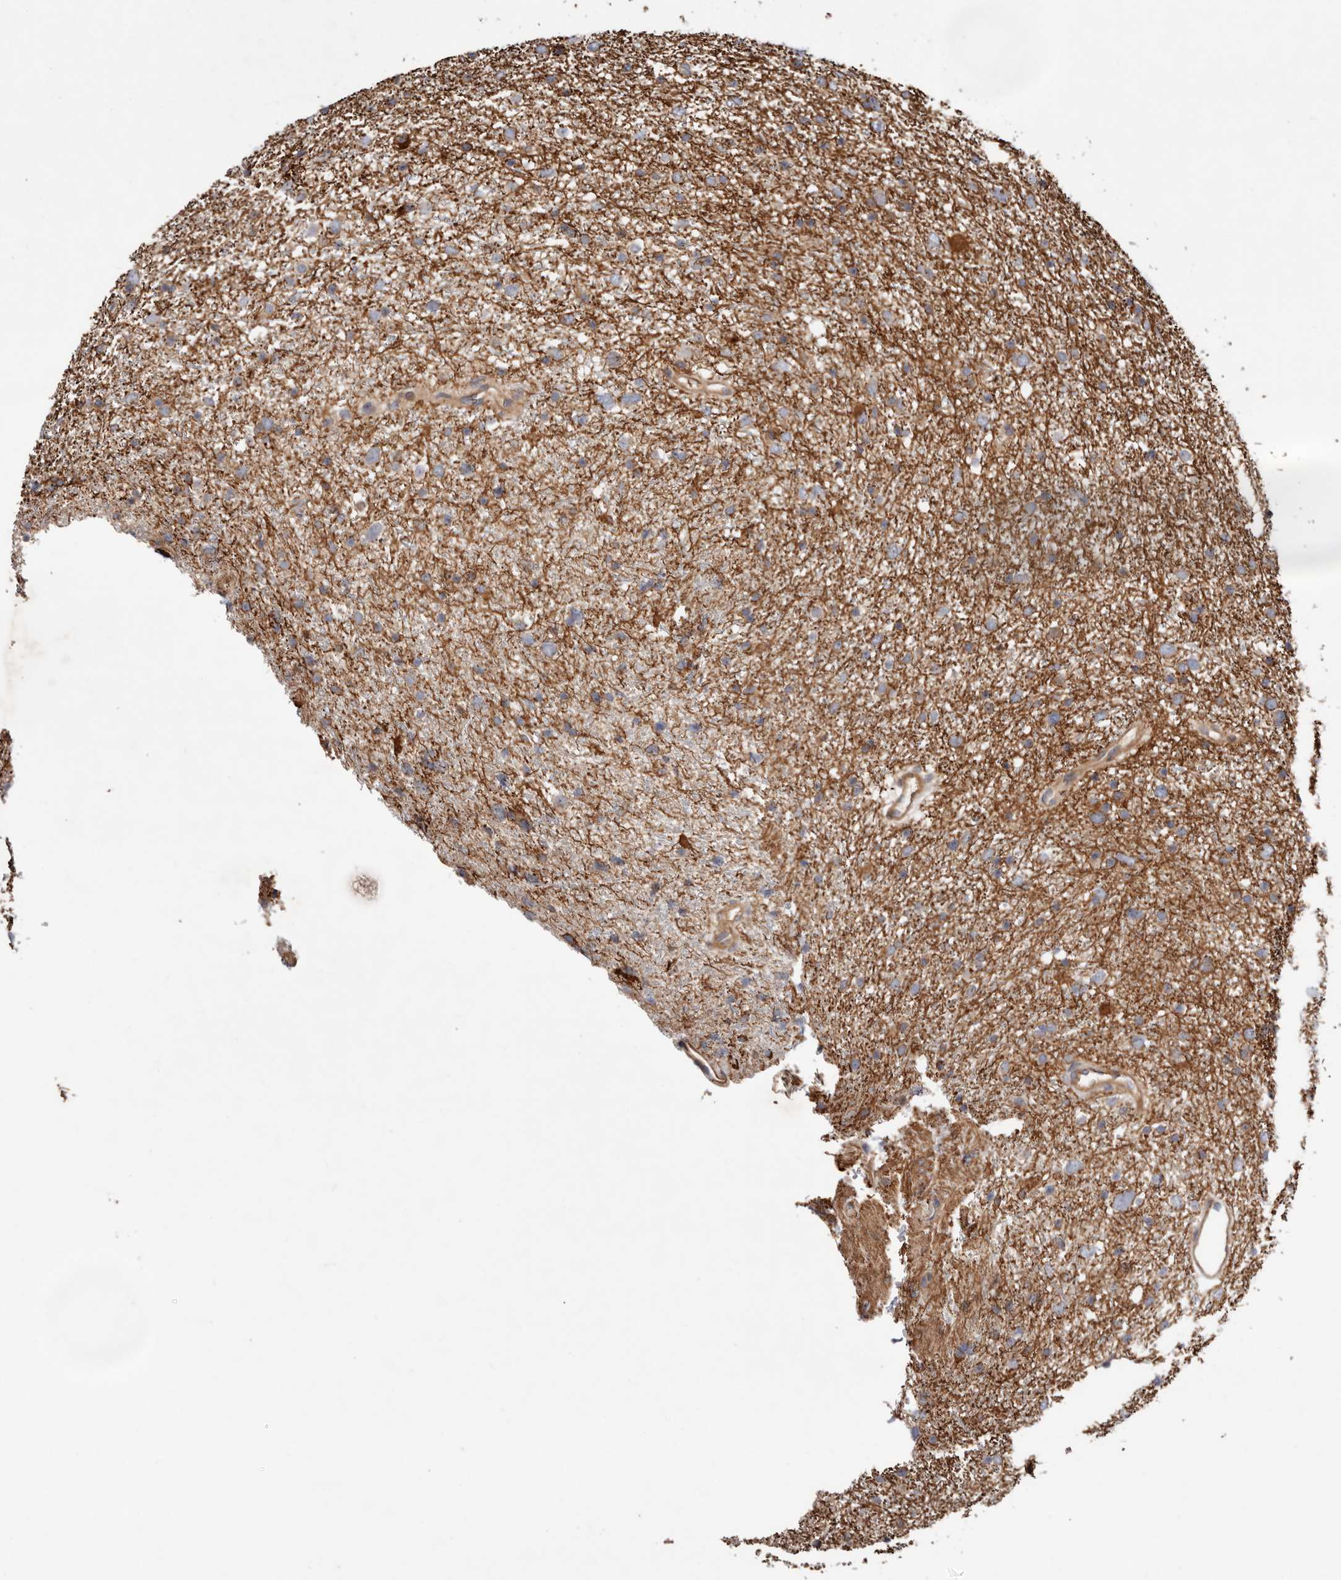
{"staining": {"intensity": "moderate", "quantity": ">75%", "location": "cytoplasmic/membranous"}, "tissue": "glioma", "cell_type": "Tumor cells", "image_type": "cancer", "snomed": [{"axis": "morphology", "description": "Glioma, malignant, Low grade"}, {"axis": "topography", "description": "Cerebral cortex"}], "caption": "Brown immunohistochemical staining in glioma exhibits moderate cytoplasmic/membranous positivity in about >75% of tumor cells. (Brightfield microscopy of DAB IHC at high magnification).", "gene": "MACF1", "patient": {"sex": "female", "age": 39}}